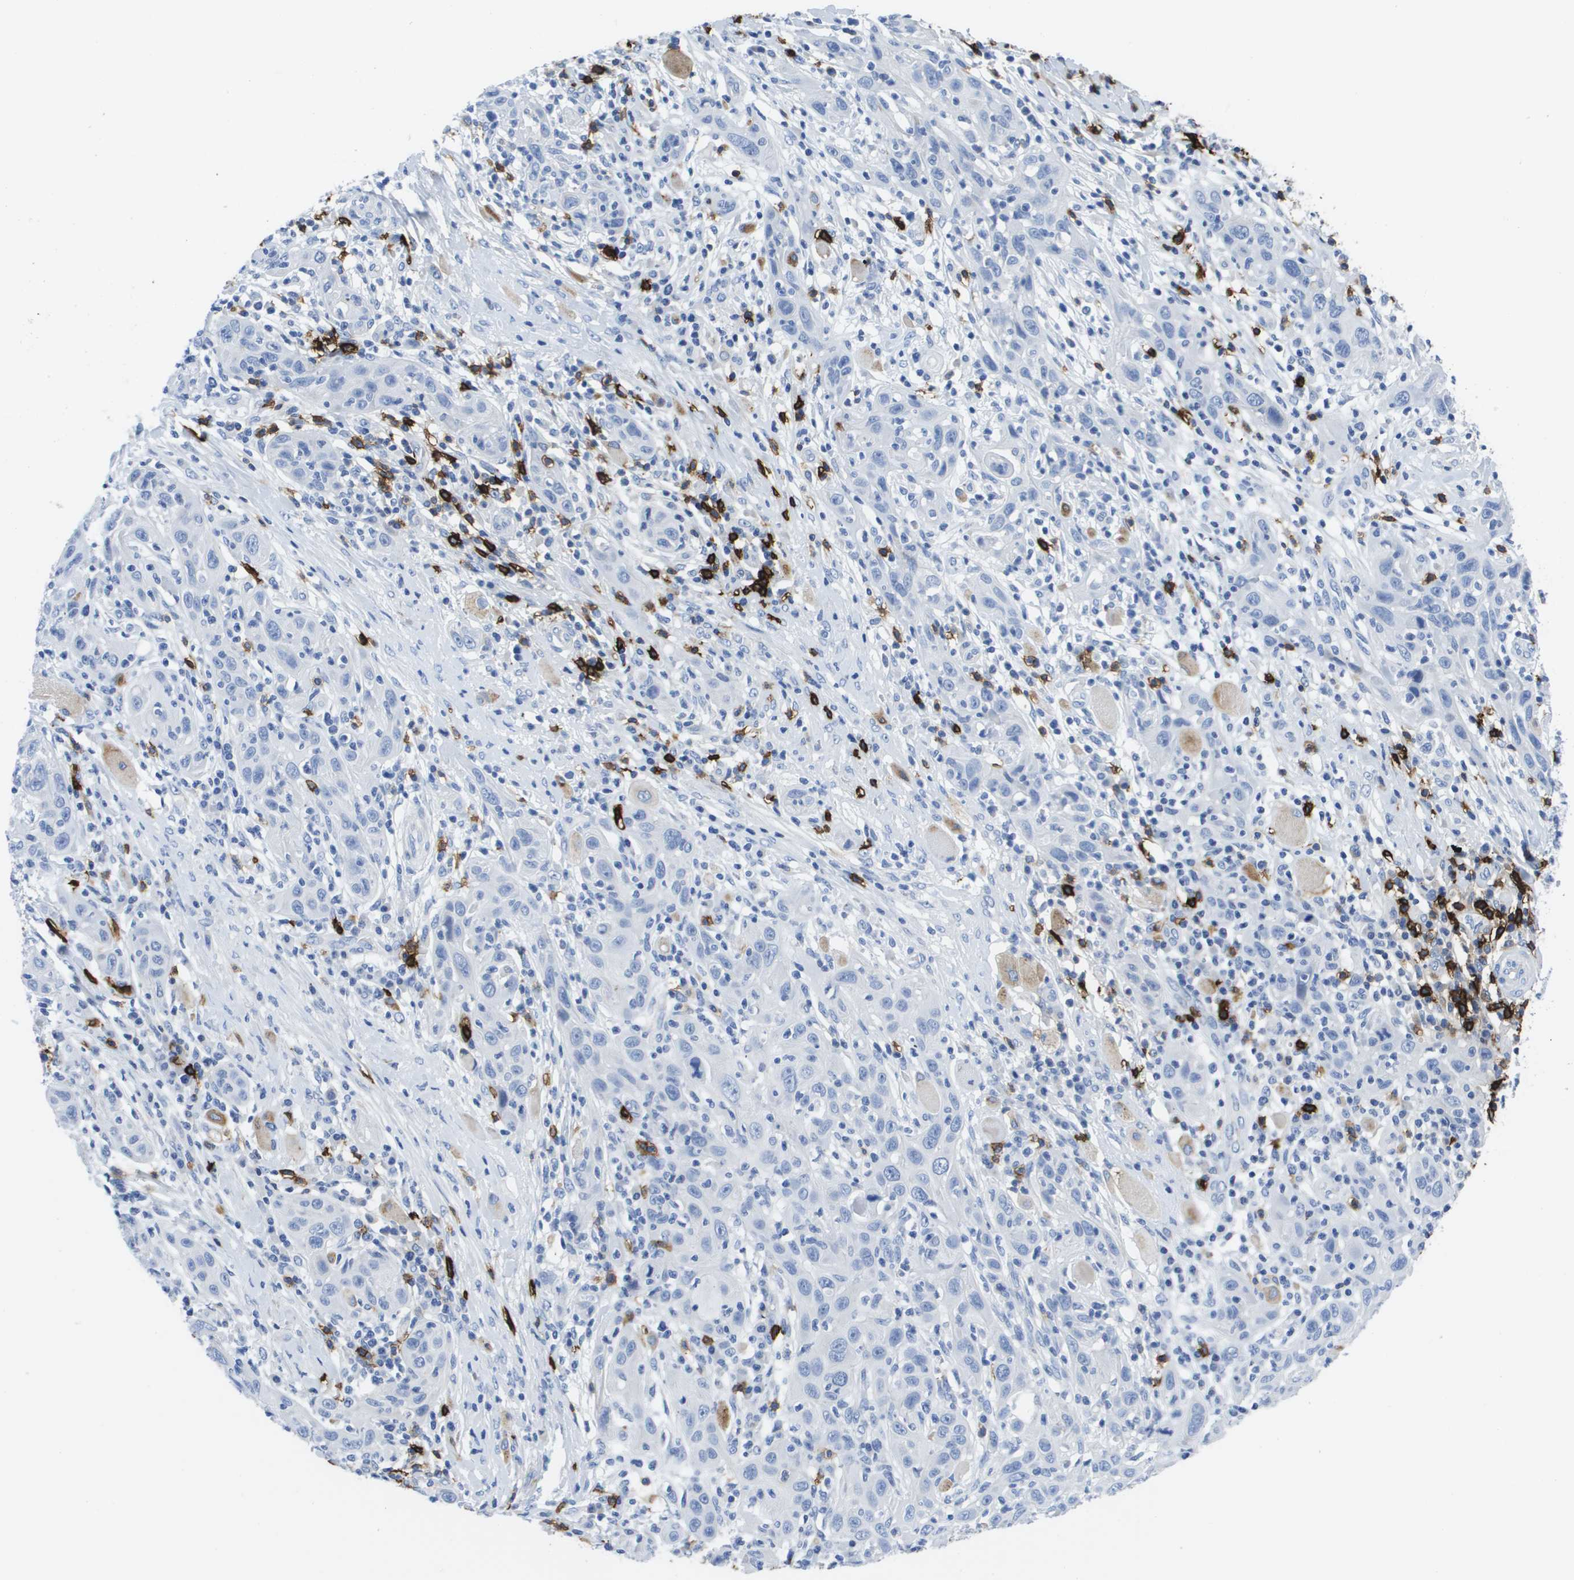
{"staining": {"intensity": "negative", "quantity": "none", "location": "none"}, "tissue": "skin cancer", "cell_type": "Tumor cells", "image_type": "cancer", "snomed": [{"axis": "morphology", "description": "Squamous cell carcinoma, NOS"}, {"axis": "topography", "description": "Skin"}], "caption": "Squamous cell carcinoma (skin) was stained to show a protein in brown. There is no significant staining in tumor cells.", "gene": "MS4A1", "patient": {"sex": "female", "age": 88}}